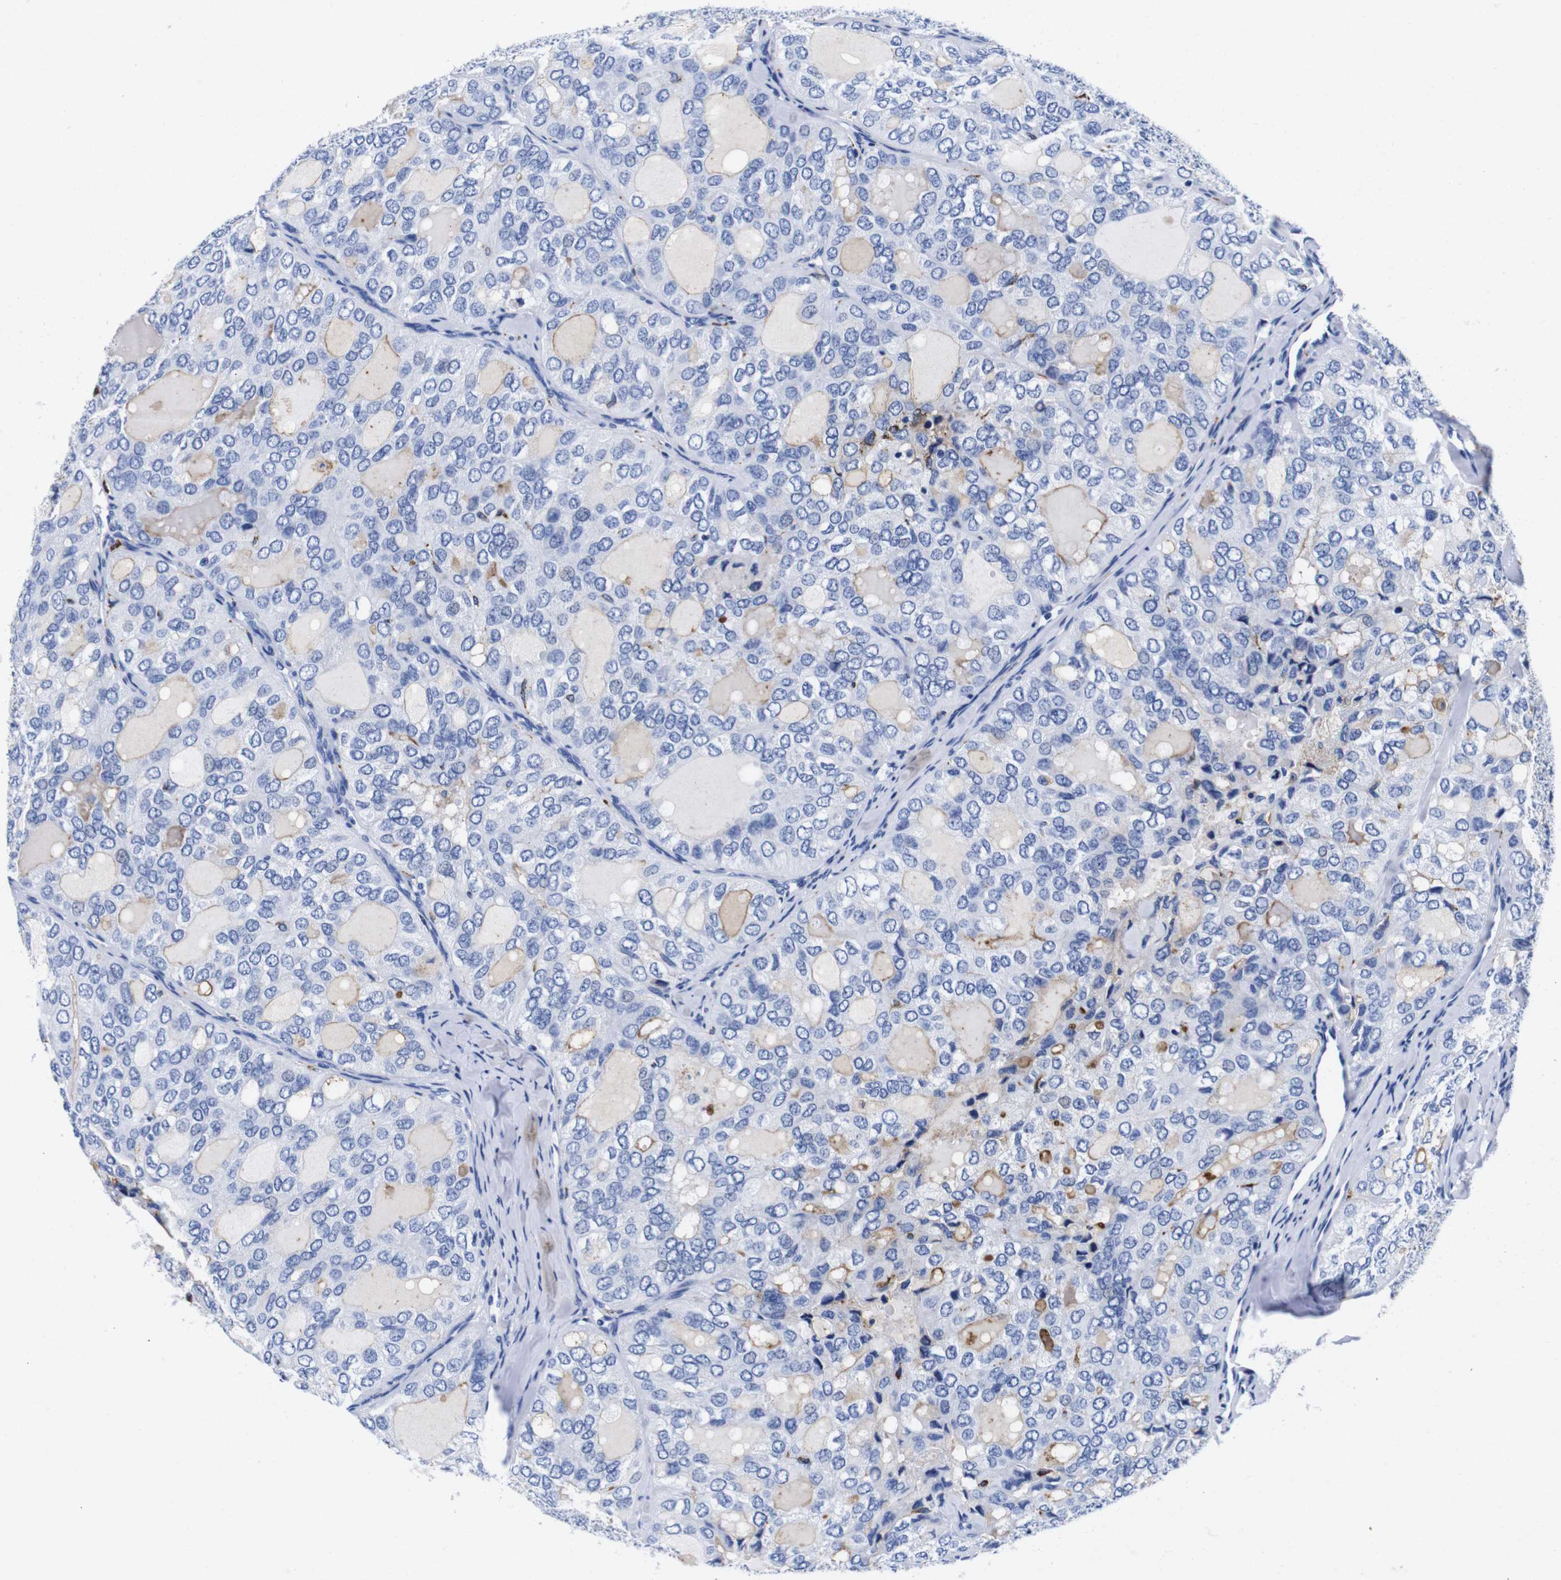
{"staining": {"intensity": "negative", "quantity": "none", "location": "none"}, "tissue": "thyroid cancer", "cell_type": "Tumor cells", "image_type": "cancer", "snomed": [{"axis": "morphology", "description": "Follicular adenoma carcinoma, NOS"}, {"axis": "topography", "description": "Thyroid gland"}], "caption": "Human follicular adenoma carcinoma (thyroid) stained for a protein using IHC shows no positivity in tumor cells.", "gene": "HLA-DMB", "patient": {"sex": "male", "age": 75}}